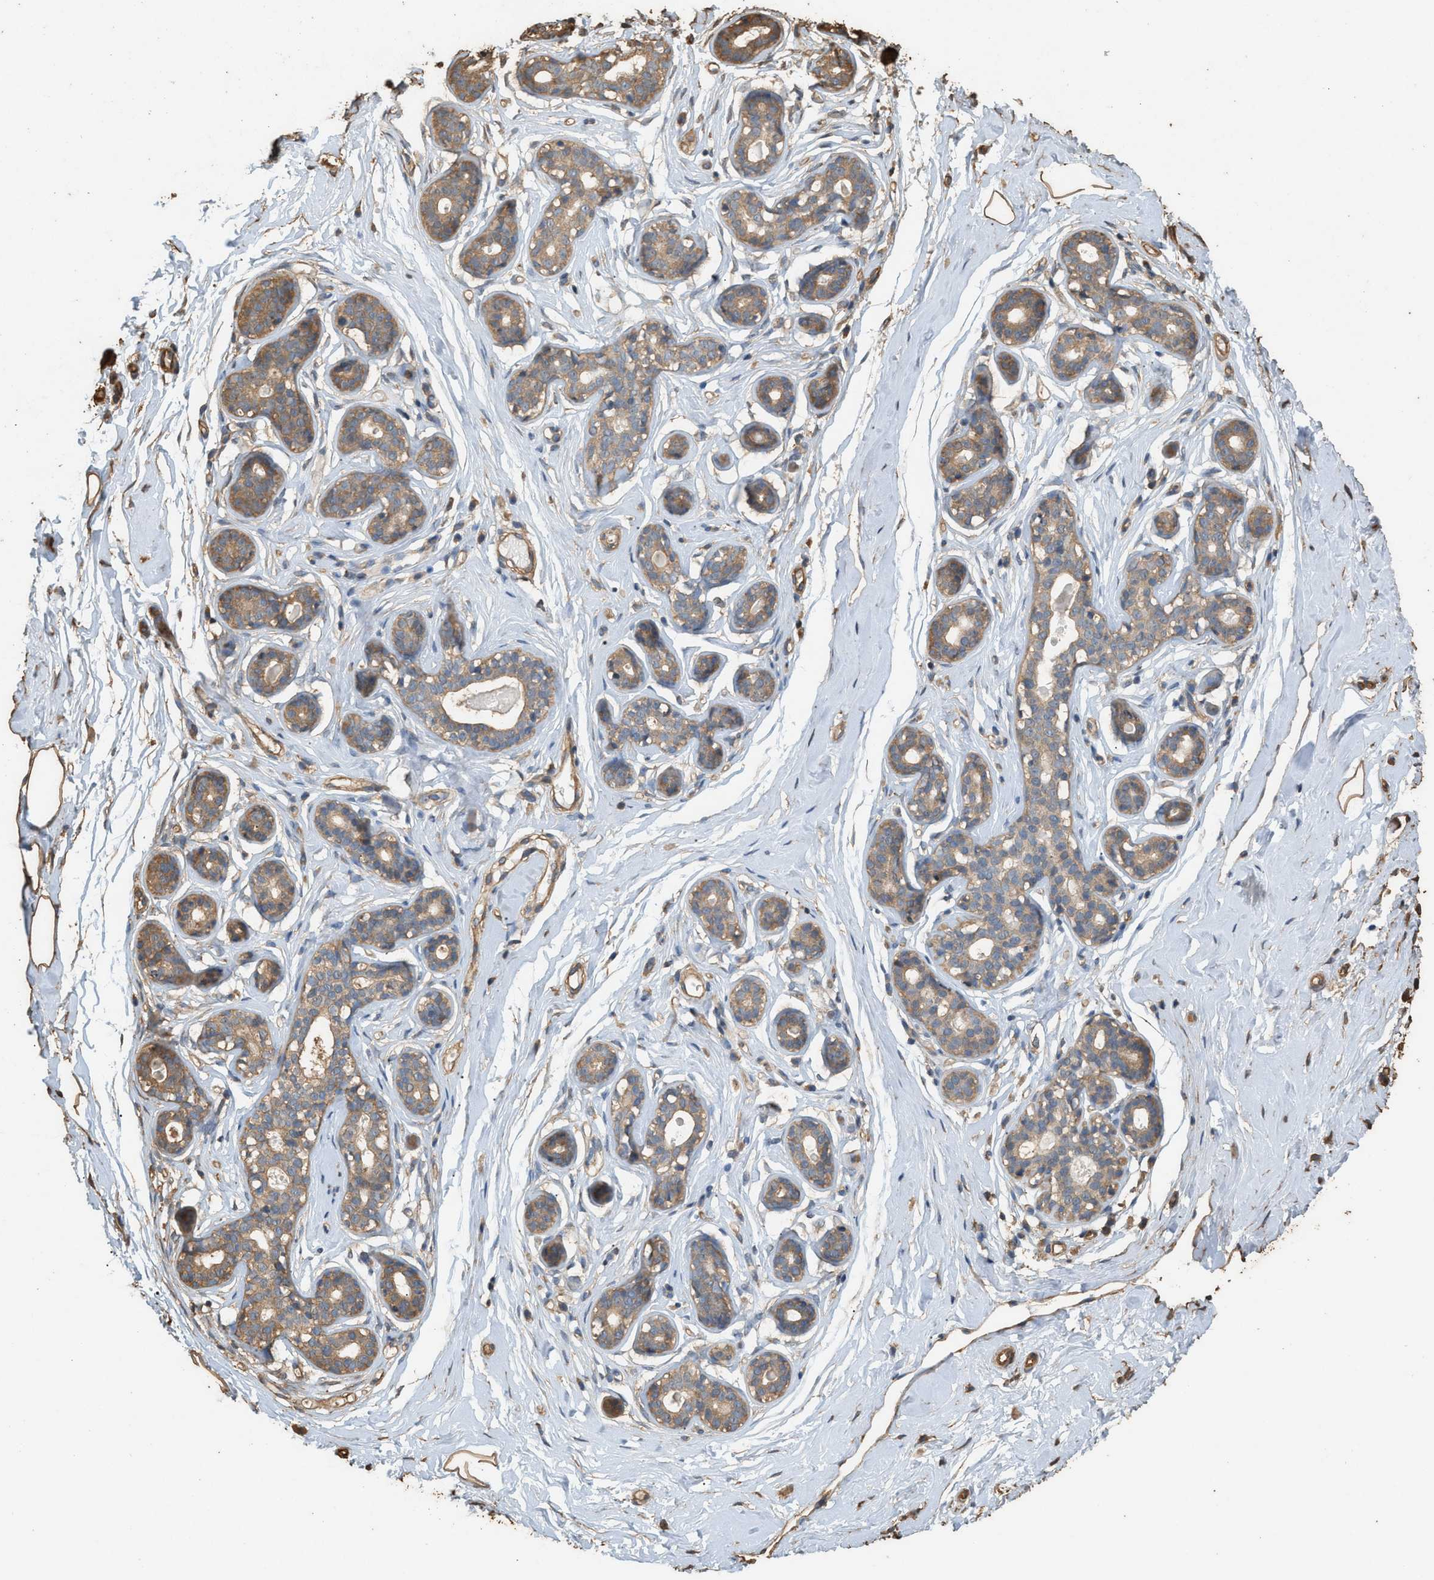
{"staining": {"intensity": "moderate", "quantity": ">75%", "location": "cytoplasmic/membranous"}, "tissue": "breast", "cell_type": "Adipocytes", "image_type": "normal", "snomed": [{"axis": "morphology", "description": "Normal tissue, NOS"}, {"axis": "topography", "description": "Breast"}], "caption": "Immunohistochemistry (IHC) photomicrograph of normal breast stained for a protein (brown), which exhibits medium levels of moderate cytoplasmic/membranous expression in approximately >75% of adipocytes.", "gene": "DCAF7", "patient": {"sex": "female", "age": 23}}